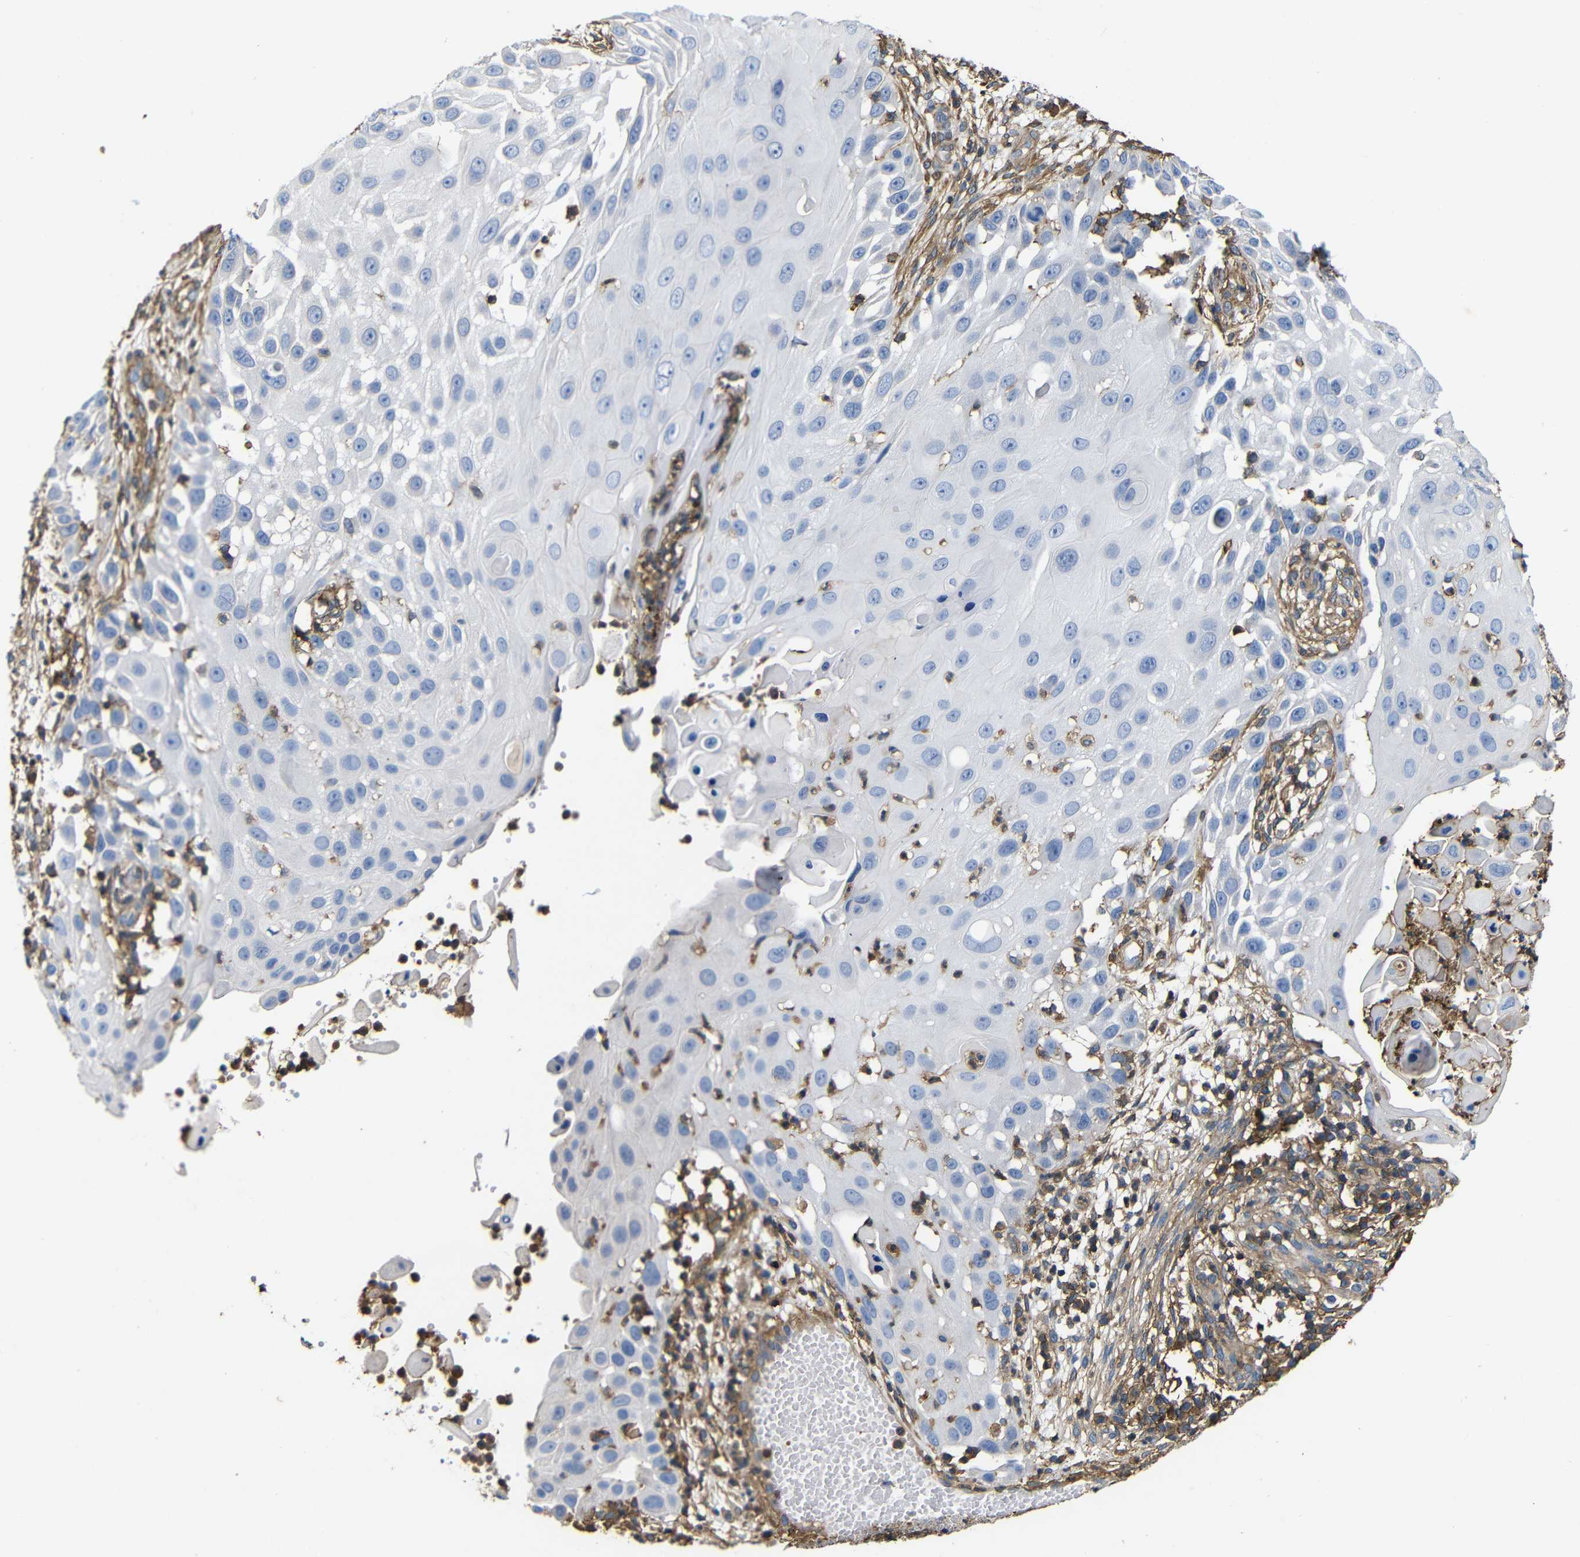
{"staining": {"intensity": "negative", "quantity": "none", "location": "none"}, "tissue": "skin cancer", "cell_type": "Tumor cells", "image_type": "cancer", "snomed": [{"axis": "morphology", "description": "Squamous cell carcinoma, NOS"}, {"axis": "topography", "description": "Skin"}], "caption": "High magnification brightfield microscopy of skin cancer stained with DAB (brown) and counterstained with hematoxylin (blue): tumor cells show no significant staining.", "gene": "PI4KA", "patient": {"sex": "female", "age": 44}}